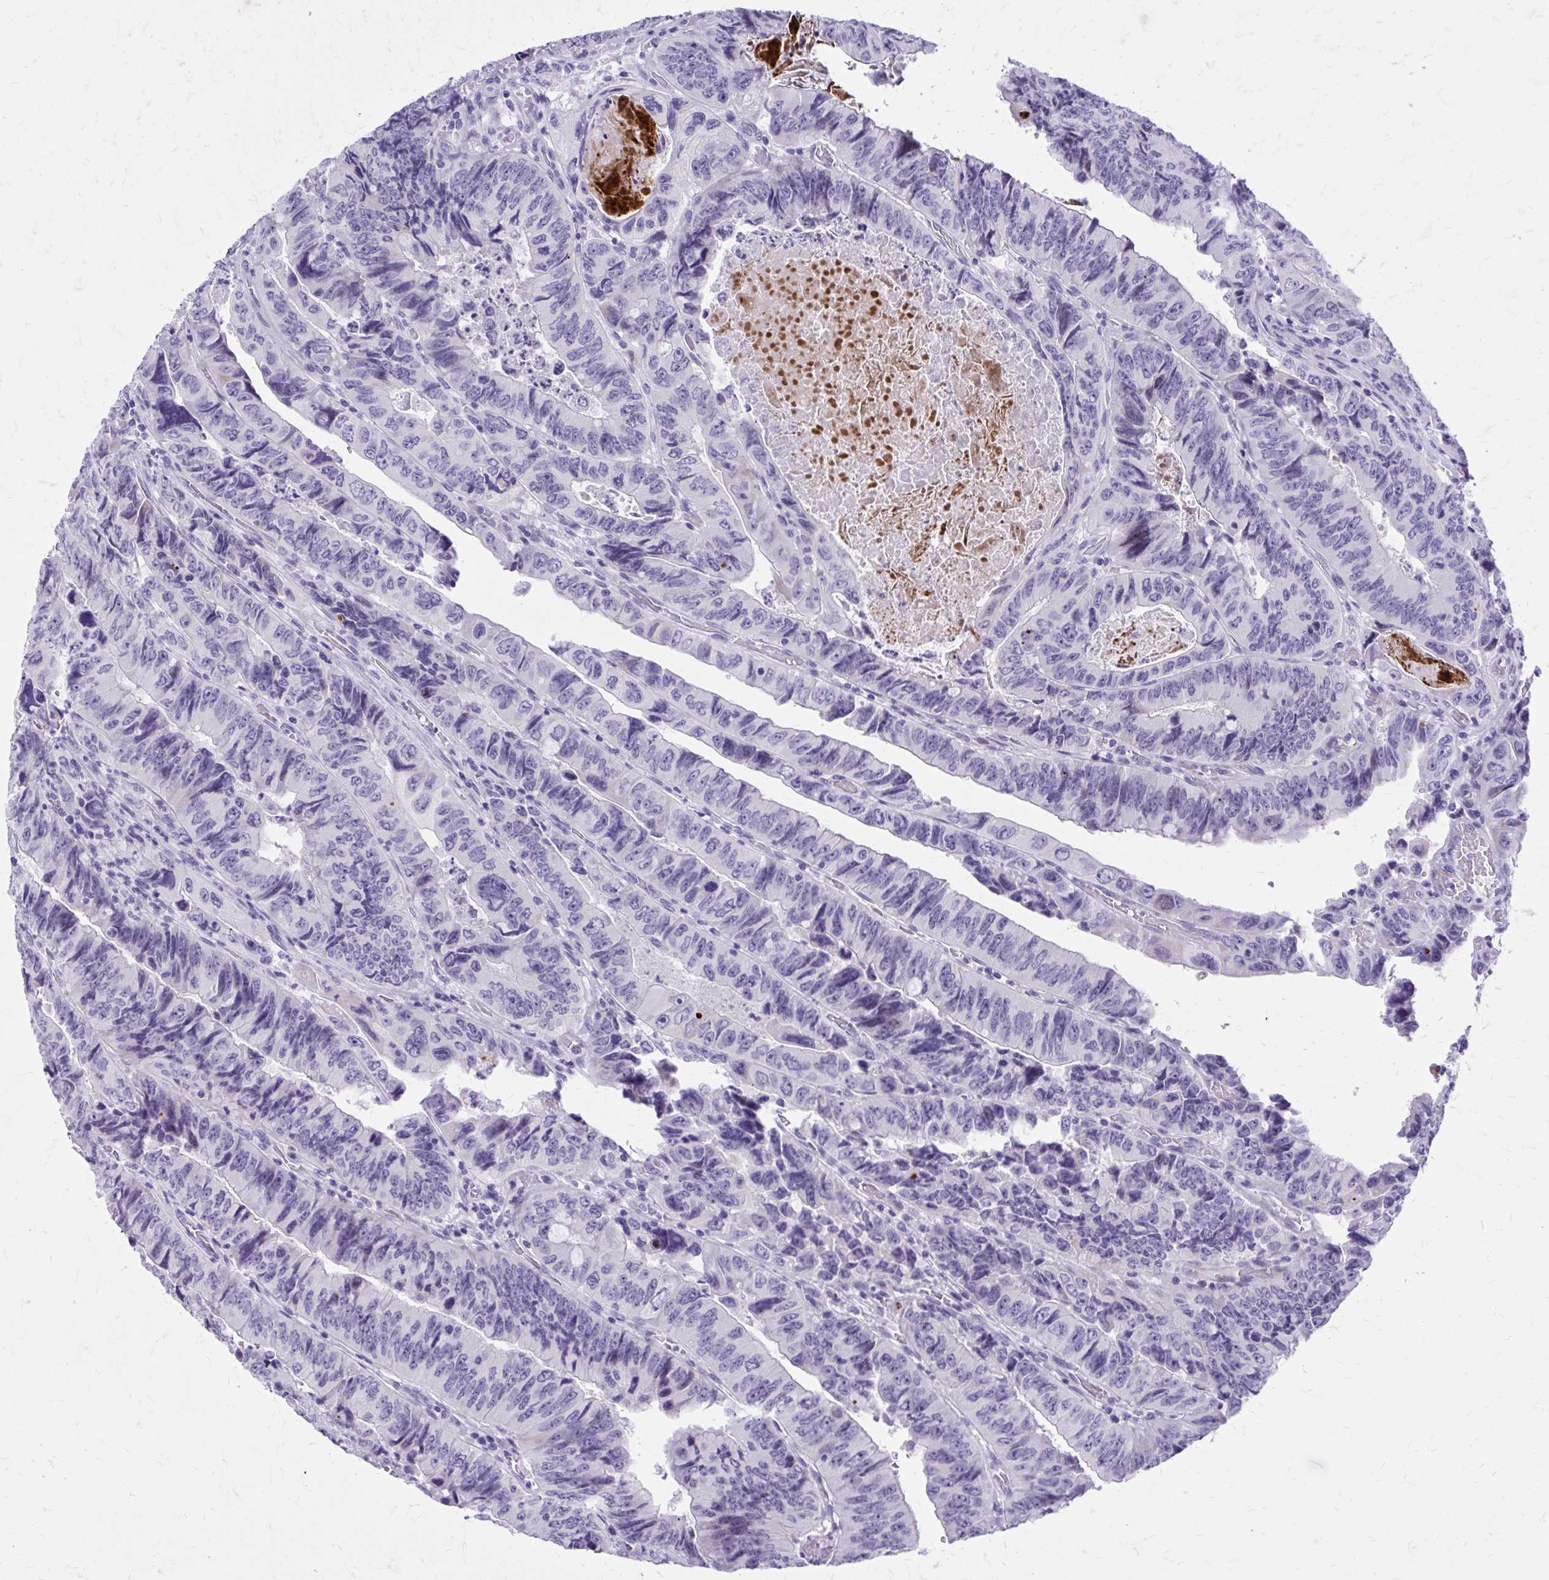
{"staining": {"intensity": "negative", "quantity": "none", "location": "none"}, "tissue": "colorectal cancer", "cell_type": "Tumor cells", "image_type": "cancer", "snomed": [{"axis": "morphology", "description": "Adenocarcinoma, NOS"}, {"axis": "topography", "description": "Colon"}], "caption": "A micrograph of colorectal cancer (adenocarcinoma) stained for a protein shows no brown staining in tumor cells.", "gene": "LCN15", "patient": {"sex": "female", "age": 84}}